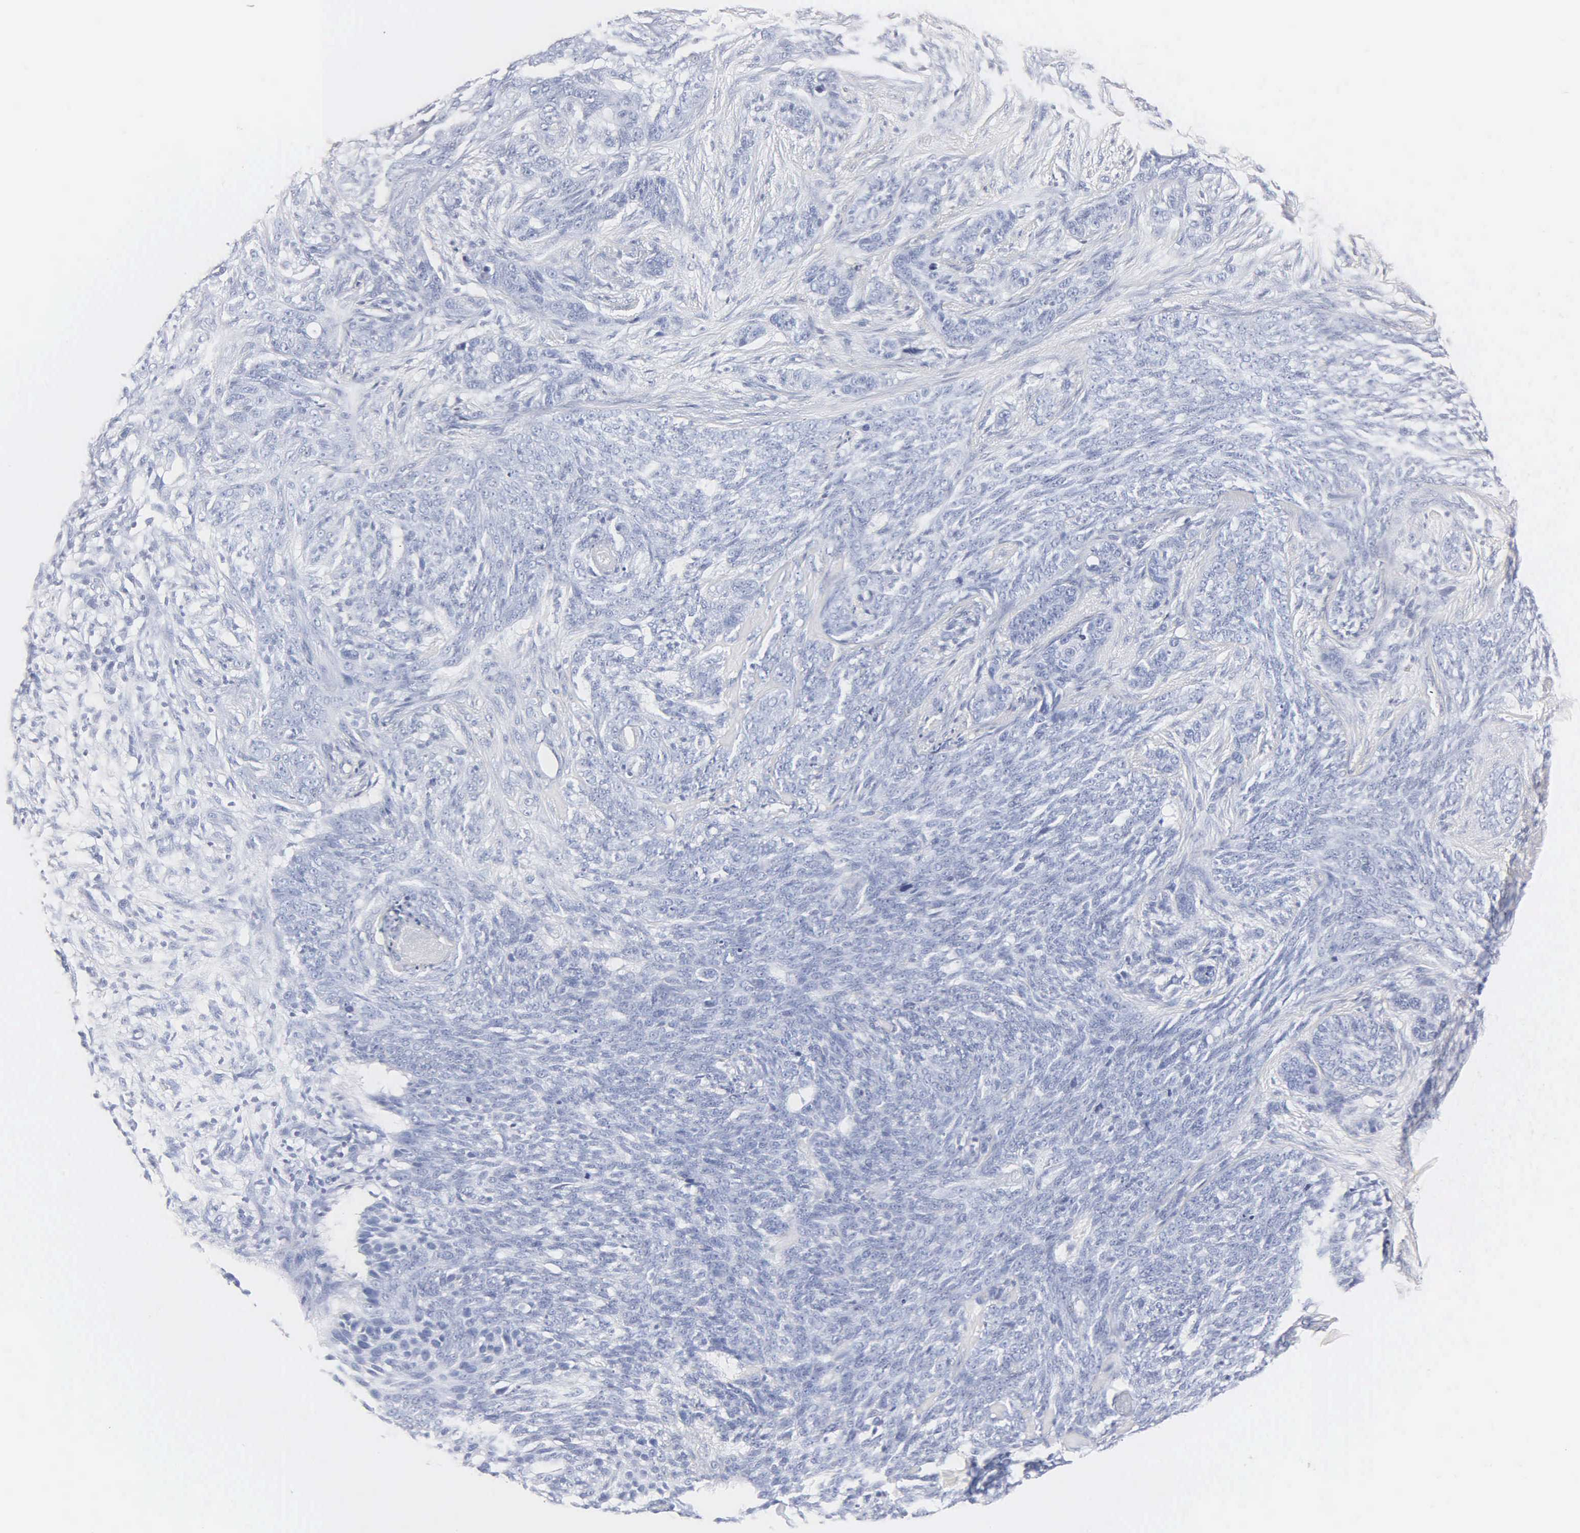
{"staining": {"intensity": "negative", "quantity": "none", "location": "none"}, "tissue": "skin cancer", "cell_type": "Tumor cells", "image_type": "cancer", "snomed": [{"axis": "morphology", "description": "Basal cell carcinoma"}, {"axis": "topography", "description": "Skin"}], "caption": "Photomicrograph shows no significant protein positivity in tumor cells of skin cancer.", "gene": "MB", "patient": {"sex": "male", "age": 89}}